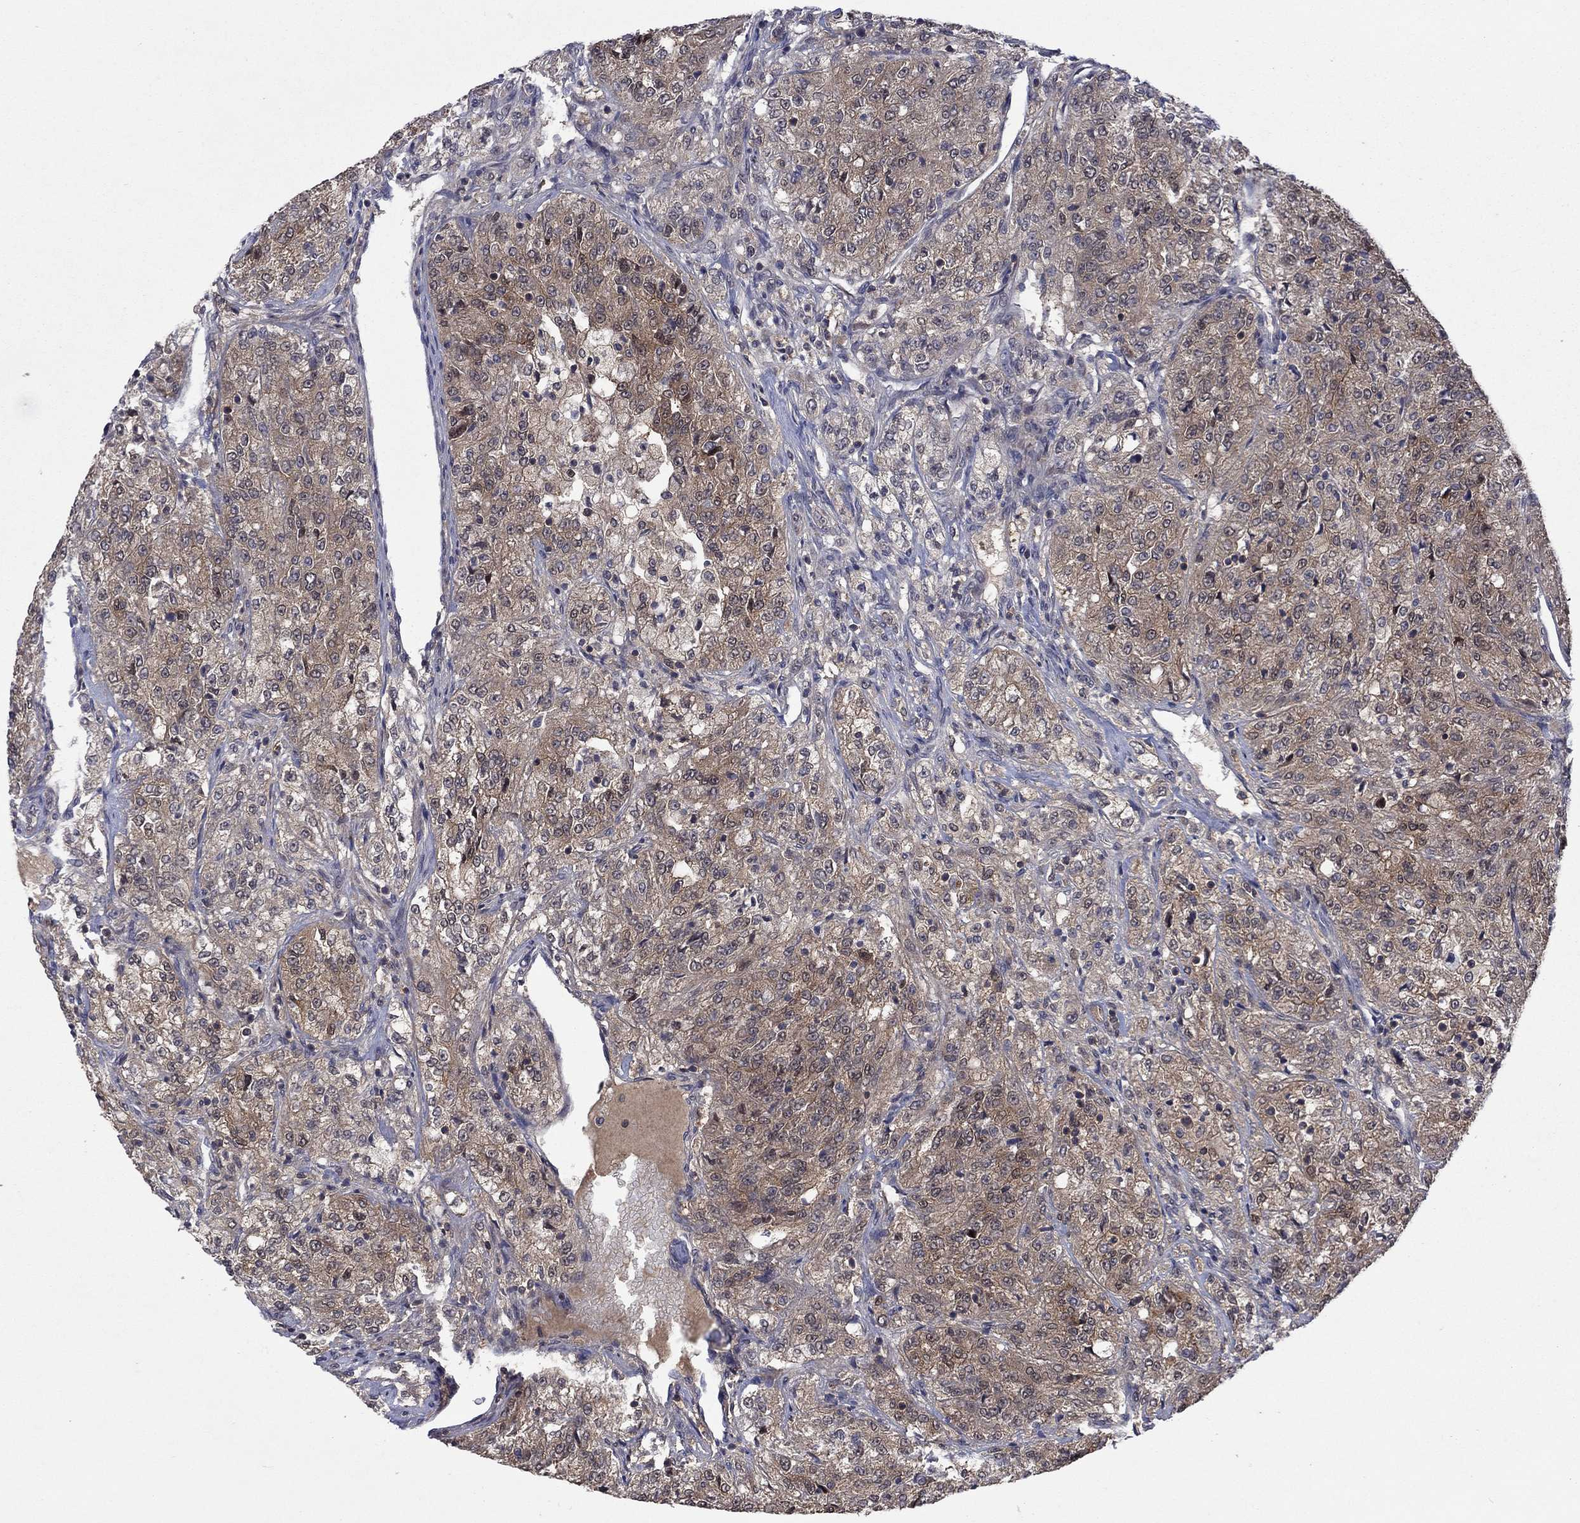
{"staining": {"intensity": "moderate", "quantity": "25%-75%", "location": "cytoplasmic/membranous"}, "tissue": "renal cancer", "cell_type": "Tumor cells", "image_type": "cancer", "snomed": [{"axis": "morphology", "description": "Adenocarcinoma, NOS"}, {"axis": "topography", "description": "Kidney"}], "caption": "There is medium levels of moderate cytoplasmic/membranous staining in tumor cells of renal adenocarcinoma, as demonstrated by immunohistochemical staining (brown color).", "gene": "IAH1", "patient": {"sex": "female", "age": 63}}